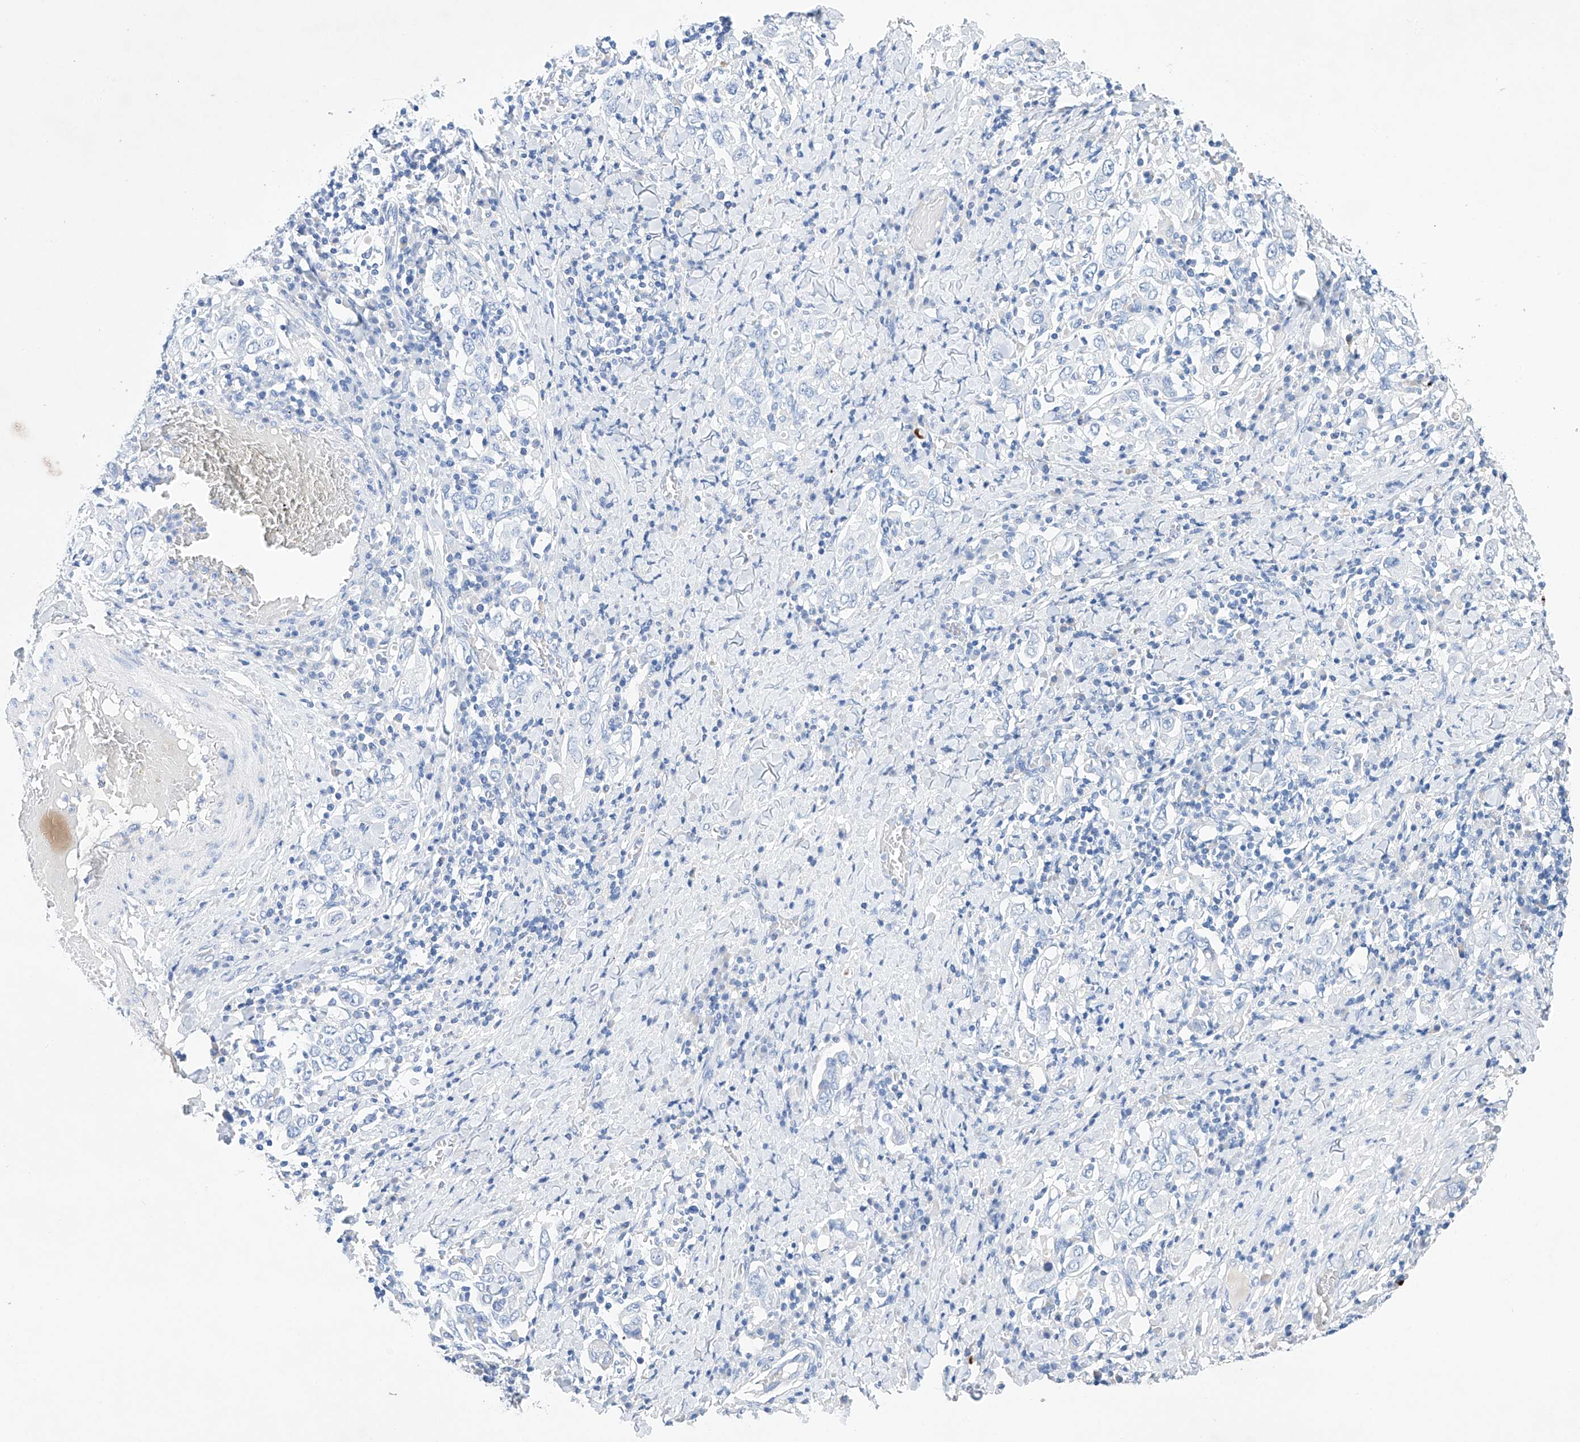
{"staining": {"intensity": "negative", "quantity": "none", "location": "none"}, "tissue": "stomach cancer", "cell_type": "Tumor cells", "image_type": "cancer", "snomed": [{"axis": "morphology", "description": "Adenocarcinoma, NOS"}, {"axis": "topography", "description": "Stomach, upper"}], "caption": "This histopathology image is of stomach adenocarcinoma stained with immunohistochemistry to label a protein in brown with the nuclei are counter-stained blue. There is no positivity in tumor cells.", "gene": "LURAP1", "patient": {"sex": "male", "age": 62}}